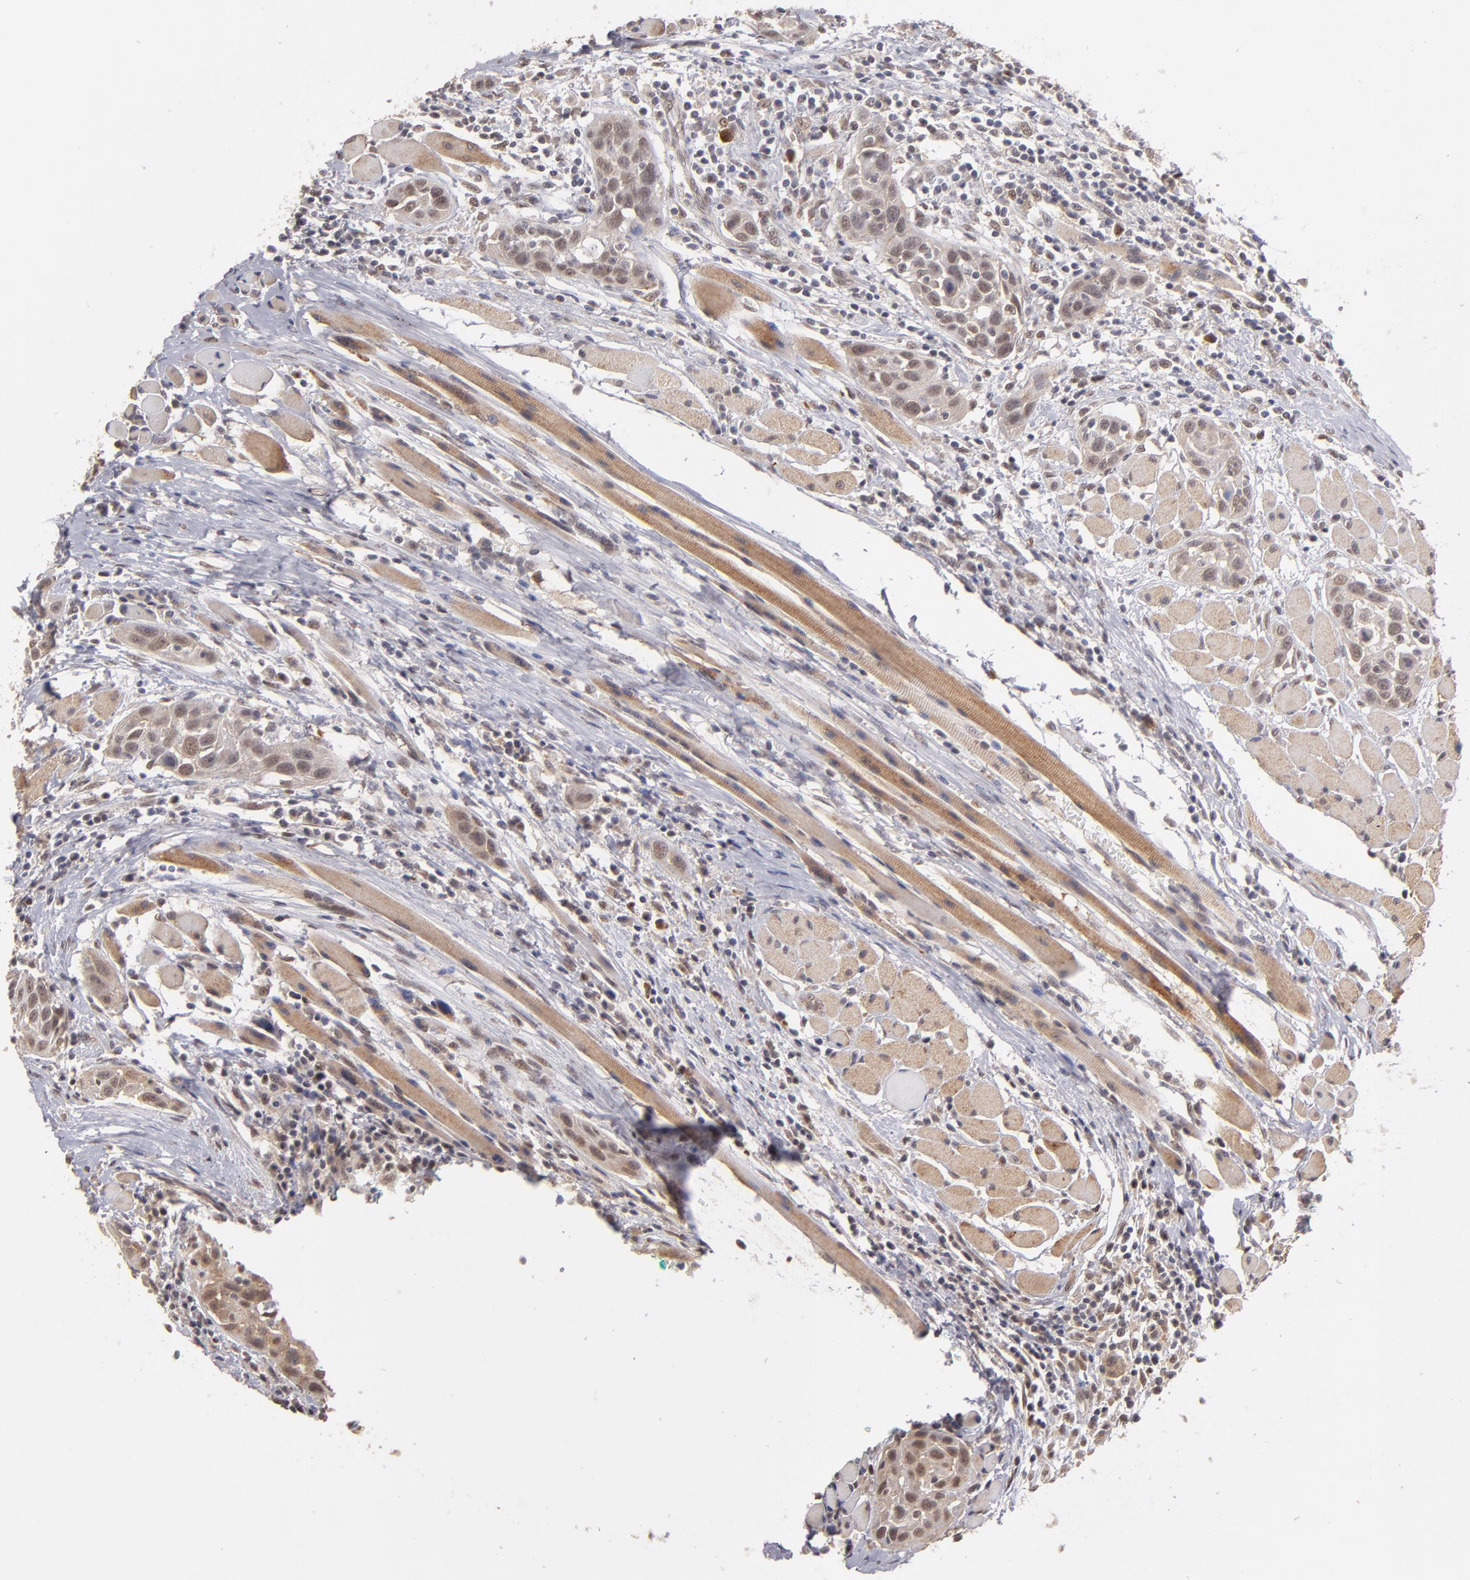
{"staining": {"intensity": "weak", "quantity": ">75%", "location": "cytoplasmic/membranous,nuclear"}, "tissue": "head and neck cancer", "cell_type": "Tumor cells", "image_type": "cancer", "snomed": [{"axis": "morphology", "description": "Squamous cell carcinoma, NOS"}, {"axis": "topography", "description": "Oral tissue"}, {"axis": "topography", "description": "Head-Neck"}], "caption": "A micrograph showing weak cytoplasmic/membranous and nuclear positivity in approximately >75% of tumor cells in squamous cell carcinoma (head and neck), as visualized by brown immunohistochemical staining.", "gene": "NFE2", "patient": {"sex": "female", "age": 50}}